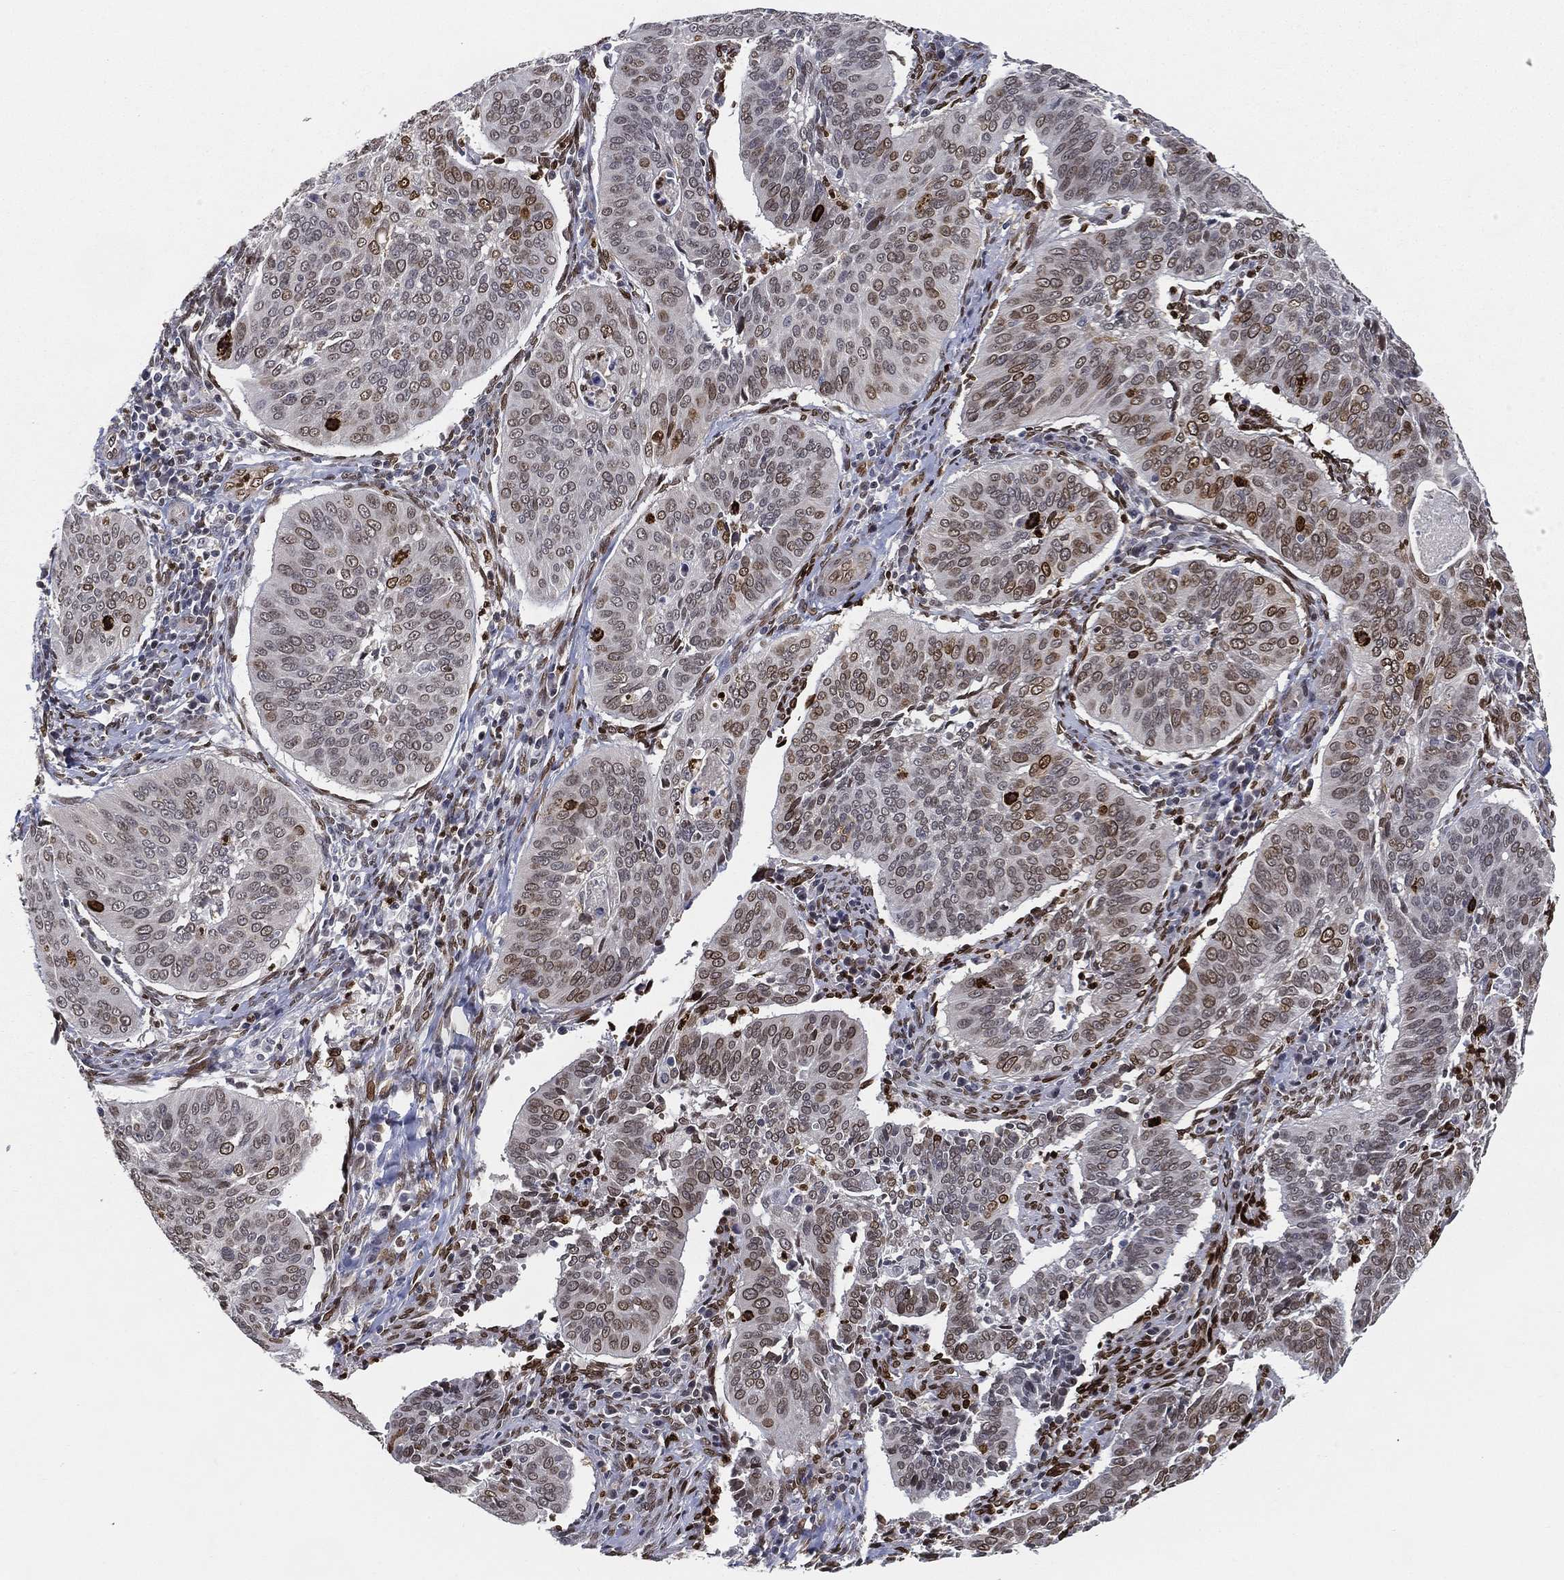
{"staining": {"intensity": "moderate", "quantity": "25%-75%", "location": "nuclear"}, "tissue": "cervical cancer", "cell_type": "Tumor cells", "image_type": "cancer", "snomed": [{"axis": "morphology", "description": "Normal tissue, NOS"}, {"axis": "morphology", "description": "Squamous cell carcinoma, NOS"}, {"axis": "topography", "description": "Cervix"}], "caption": "The image exhibits immunohistochemical staining of squamous cell carcinoma (cervical). There is moderate nuclear staining is present in approximately 25%-75% of tumor cells. Immunohistochemistry (ihc) stains the protein of interest in brown and the nuclei are stained blue.", "gene": "LMNB1", "patient": {"sex": "female", "age": 39}}